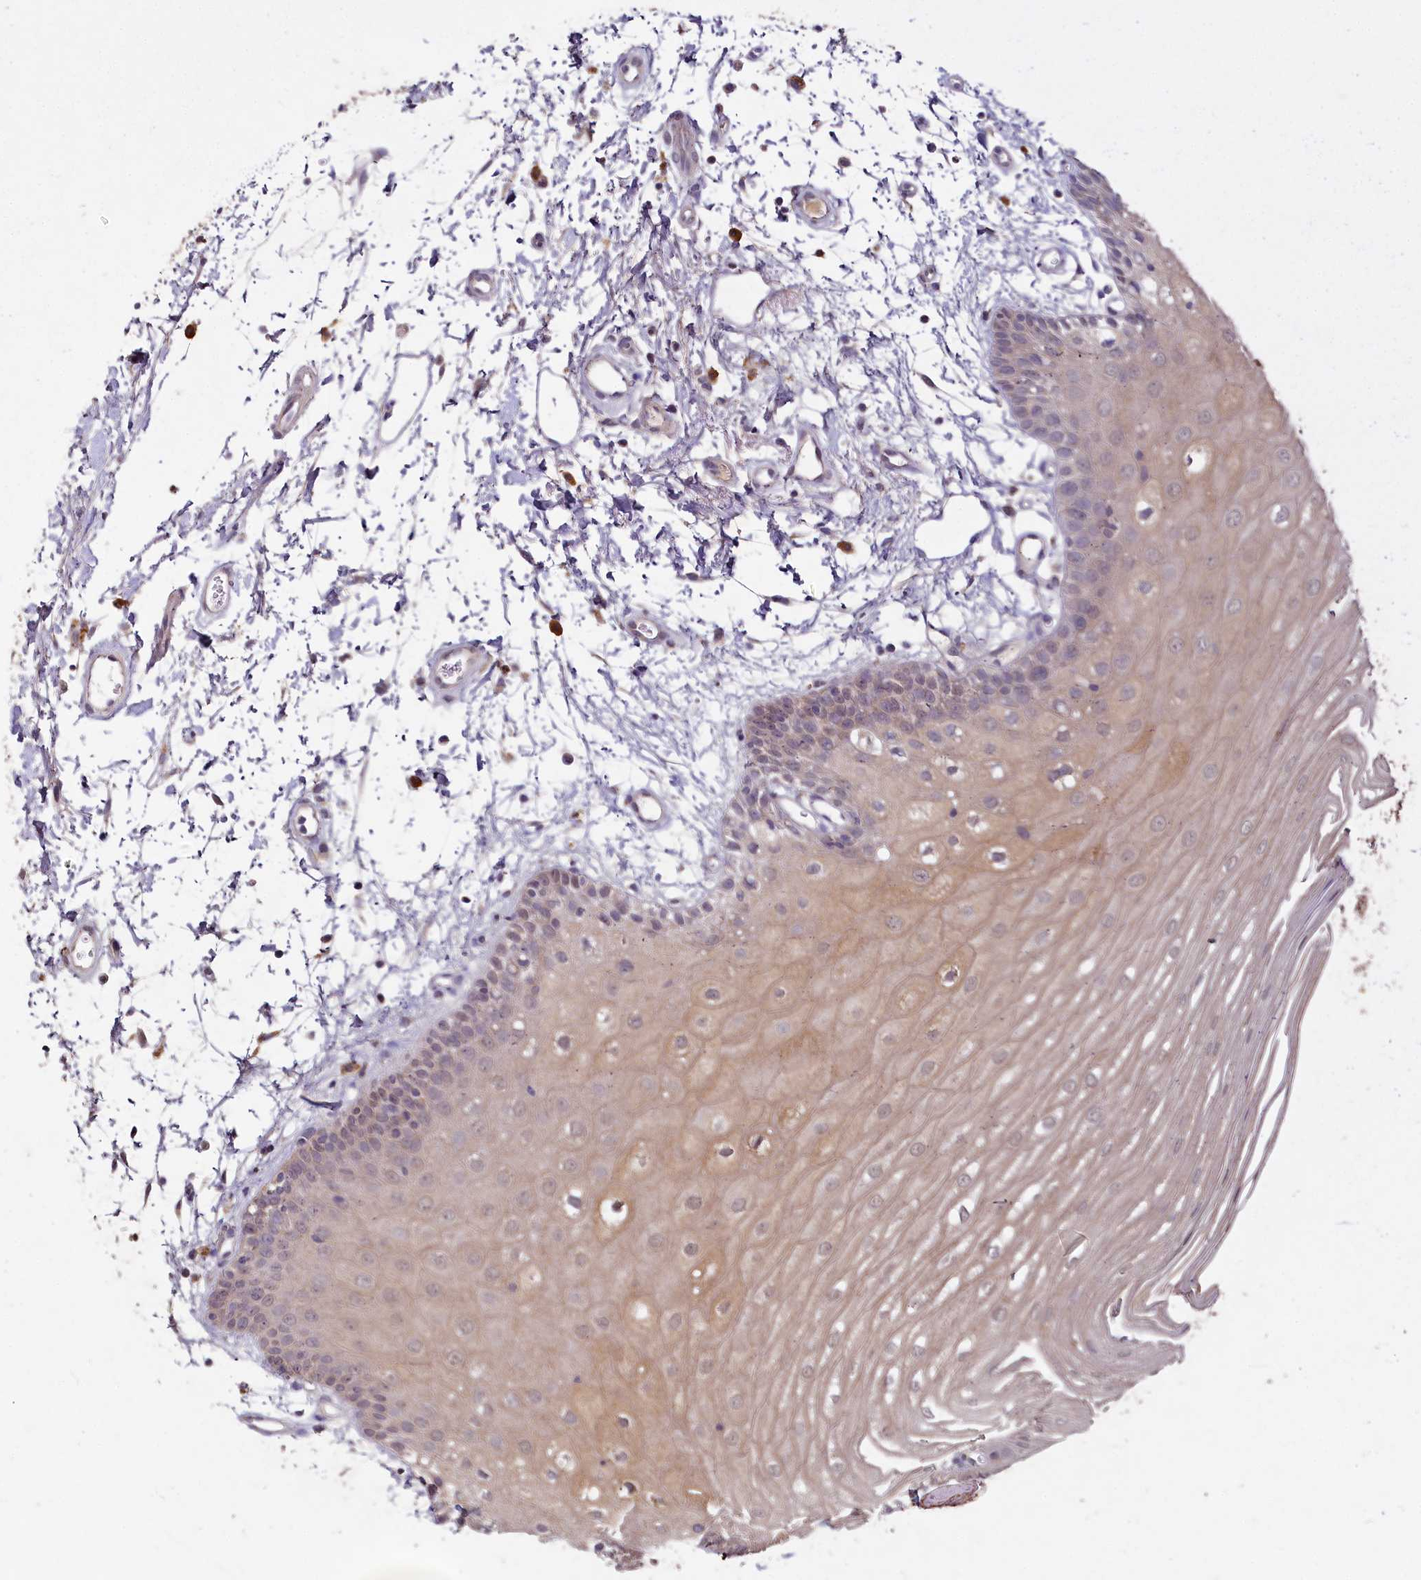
{"staining": {"intensity": "weak", "quantity": ">75%", "location": "cytoplasmic/membranous"}, "tissue": "oral mucosa", "cell_type": "Squamous epithelial cells", "image_type": "normal", "snomed": [{"axis": "morphology", "description": "Normal tissue, NOS"}, {"axis": "topography", "description": "Oral tissue"}, {"axis": "topography", "description": "Tounge, NOS"}], "caption": "DAB (3,3'-diaminobenzidine) immunohistochemical staining of benign oral mucosa displays weak cytoplasmic/membranous protein positivity in about >75% of squamous epithelial cells. (Brightfield microscopy of DAB IHC at high magnification).", "gene": "HERC3", "patient": {"sex": "female", "age": 73}}